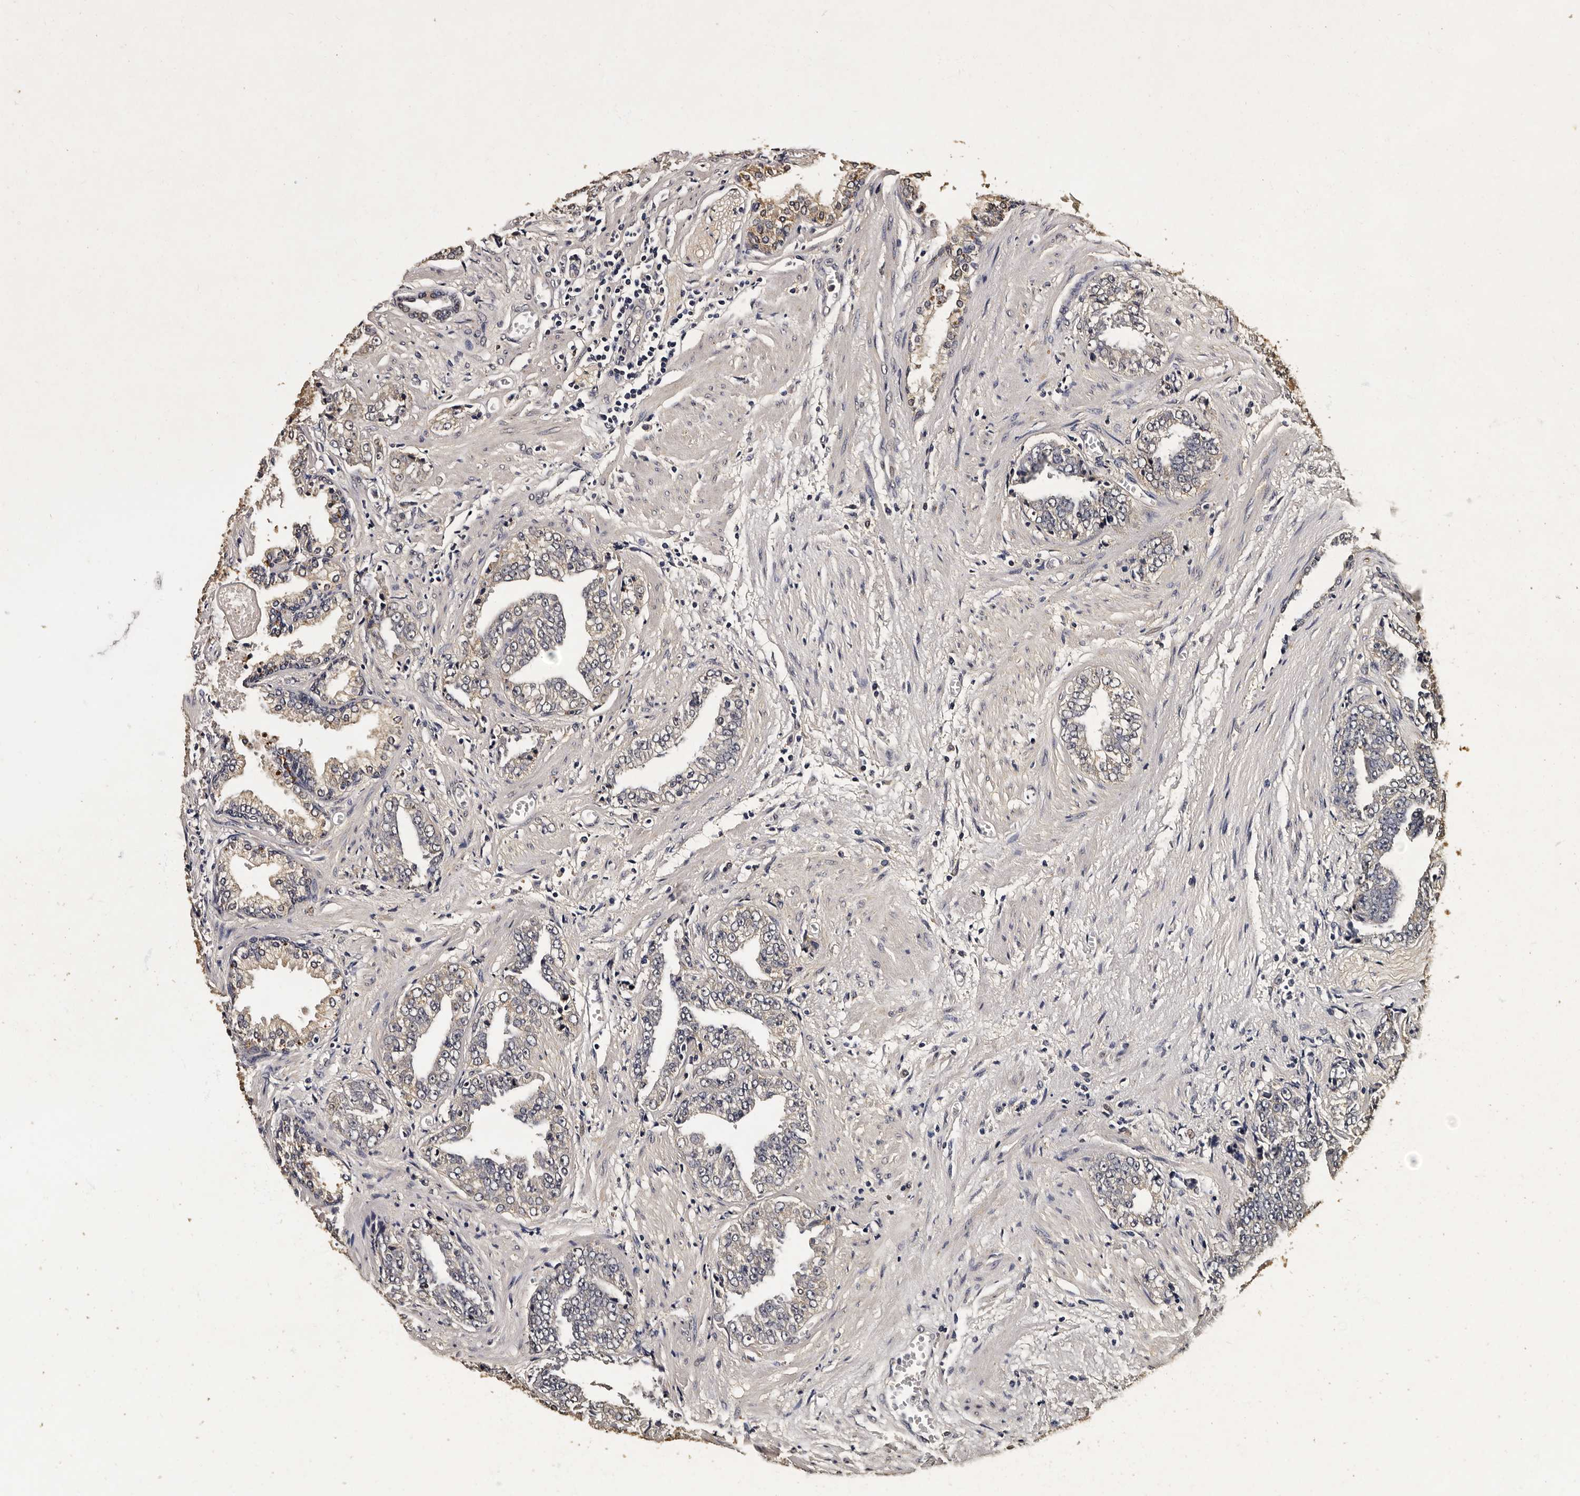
{"staining": {"intensity": "weak", "quantity": "<25%", "location": "cytoplasmic/membranous"}, "tissue": "prostate cancer", "cell_type": "Tumor cells", "image_type": "cancer", "snomed": [{"axis": "morphology", "description": "Adenocarcinoma, High grade"}, {"axis": "topography", "description": "Prostate"}], "caption": "This is an immunohistochemistry (IHC) image of prostate cancer (high-grade adenocarcinoma). There is no expression in tumor cells.", "gene": "PARS2", "patient": {"sex": "male", "age": 71}}